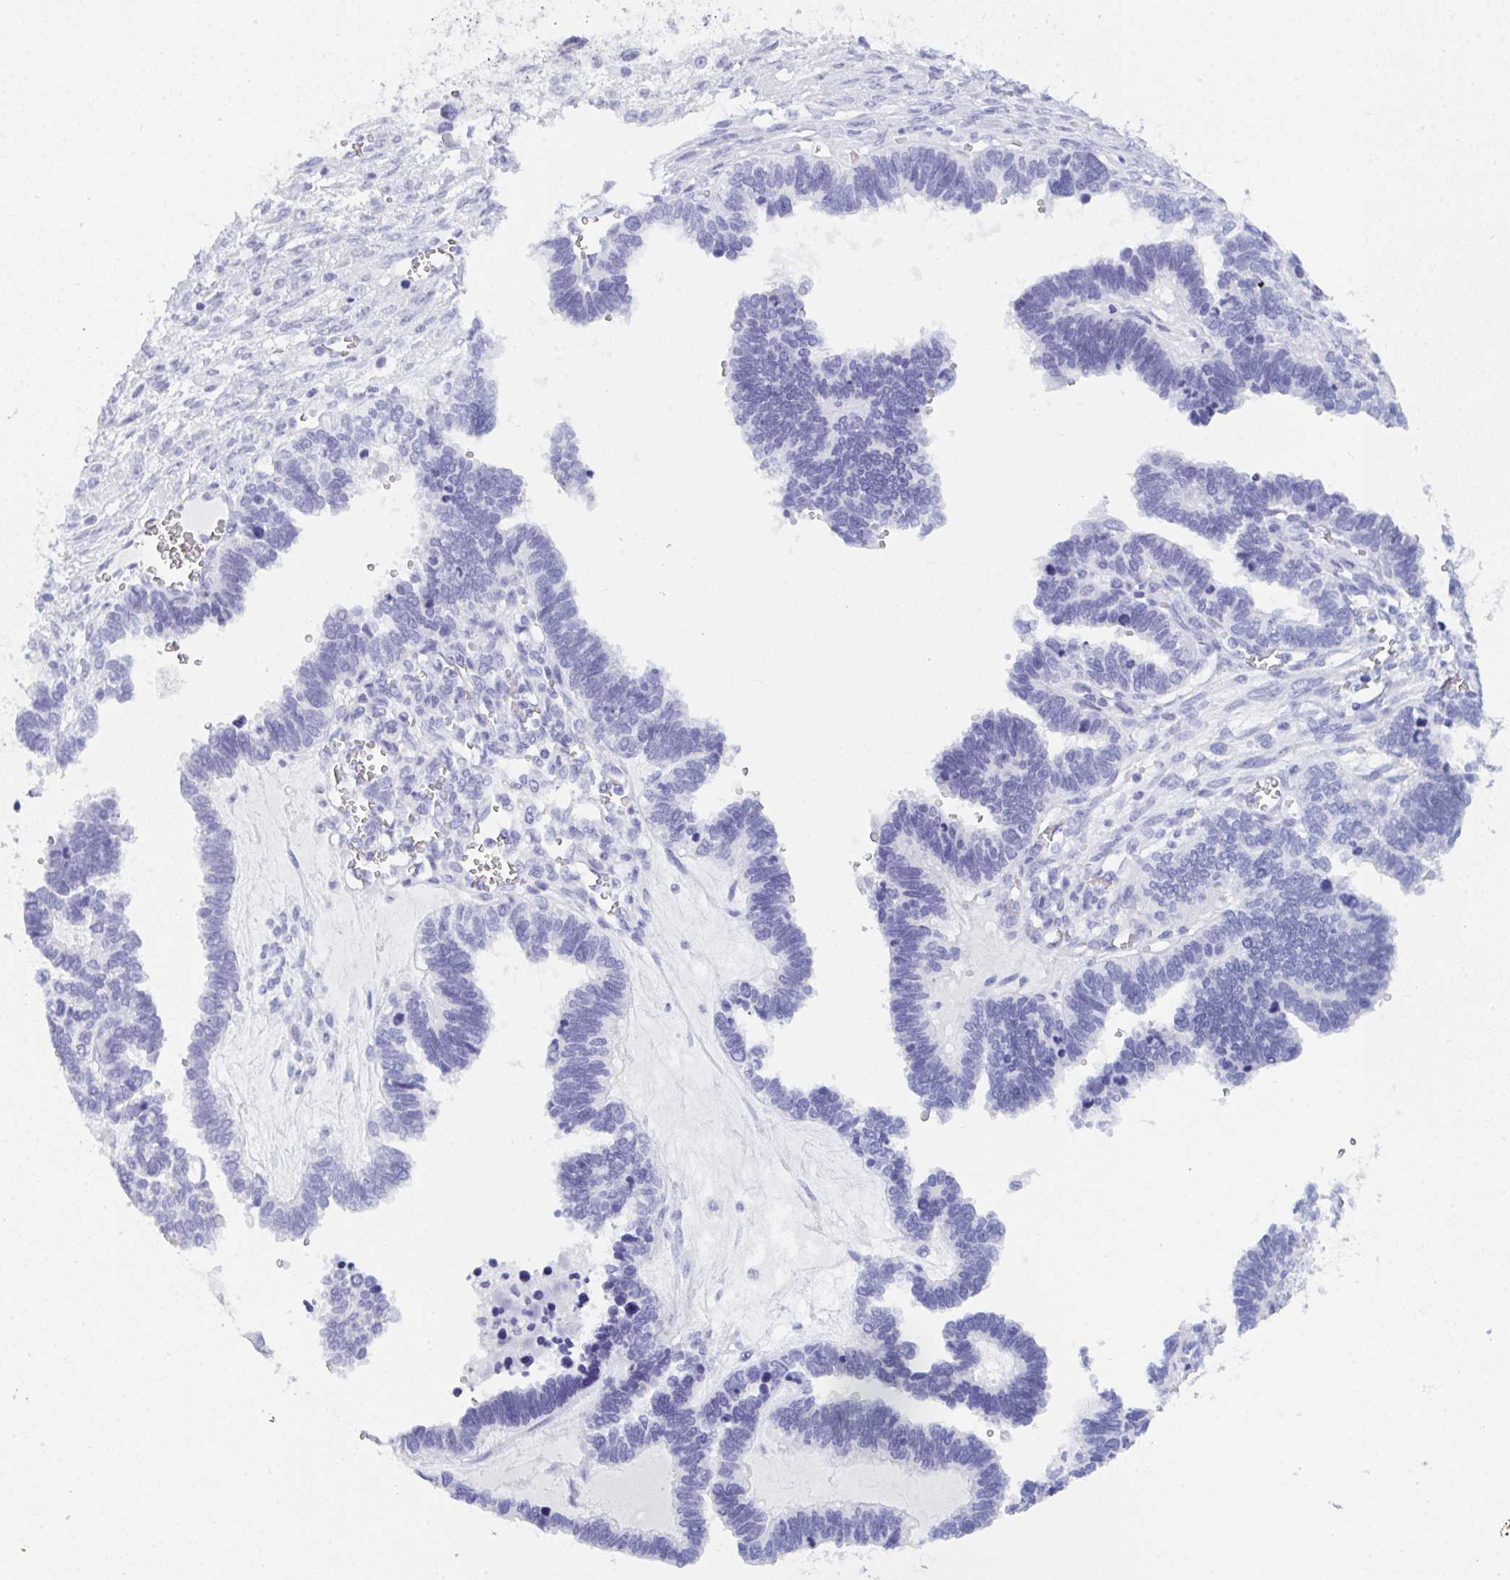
{"staining": {"intensity": "negative", "quantity": "none", "location": "none"}, "tissue": "ovarian cancer", "cell_type": "Tumor cells", "image_type": "cancer", "snomed": [{"axis": "morphology", "description": "Cystadenocarcinoma, serous, NOS"}, {"axis": "topography", "description": "Ovary"}], "caption": "Immunohistochemistry (IHC) image of ovarian cancer (serous cystadenocarcinoma) stained for a protein (brown), which displays no positivity in tumor cells.", "gene": "PRDM9", "patient": {"sex": "female", "age": 51}}